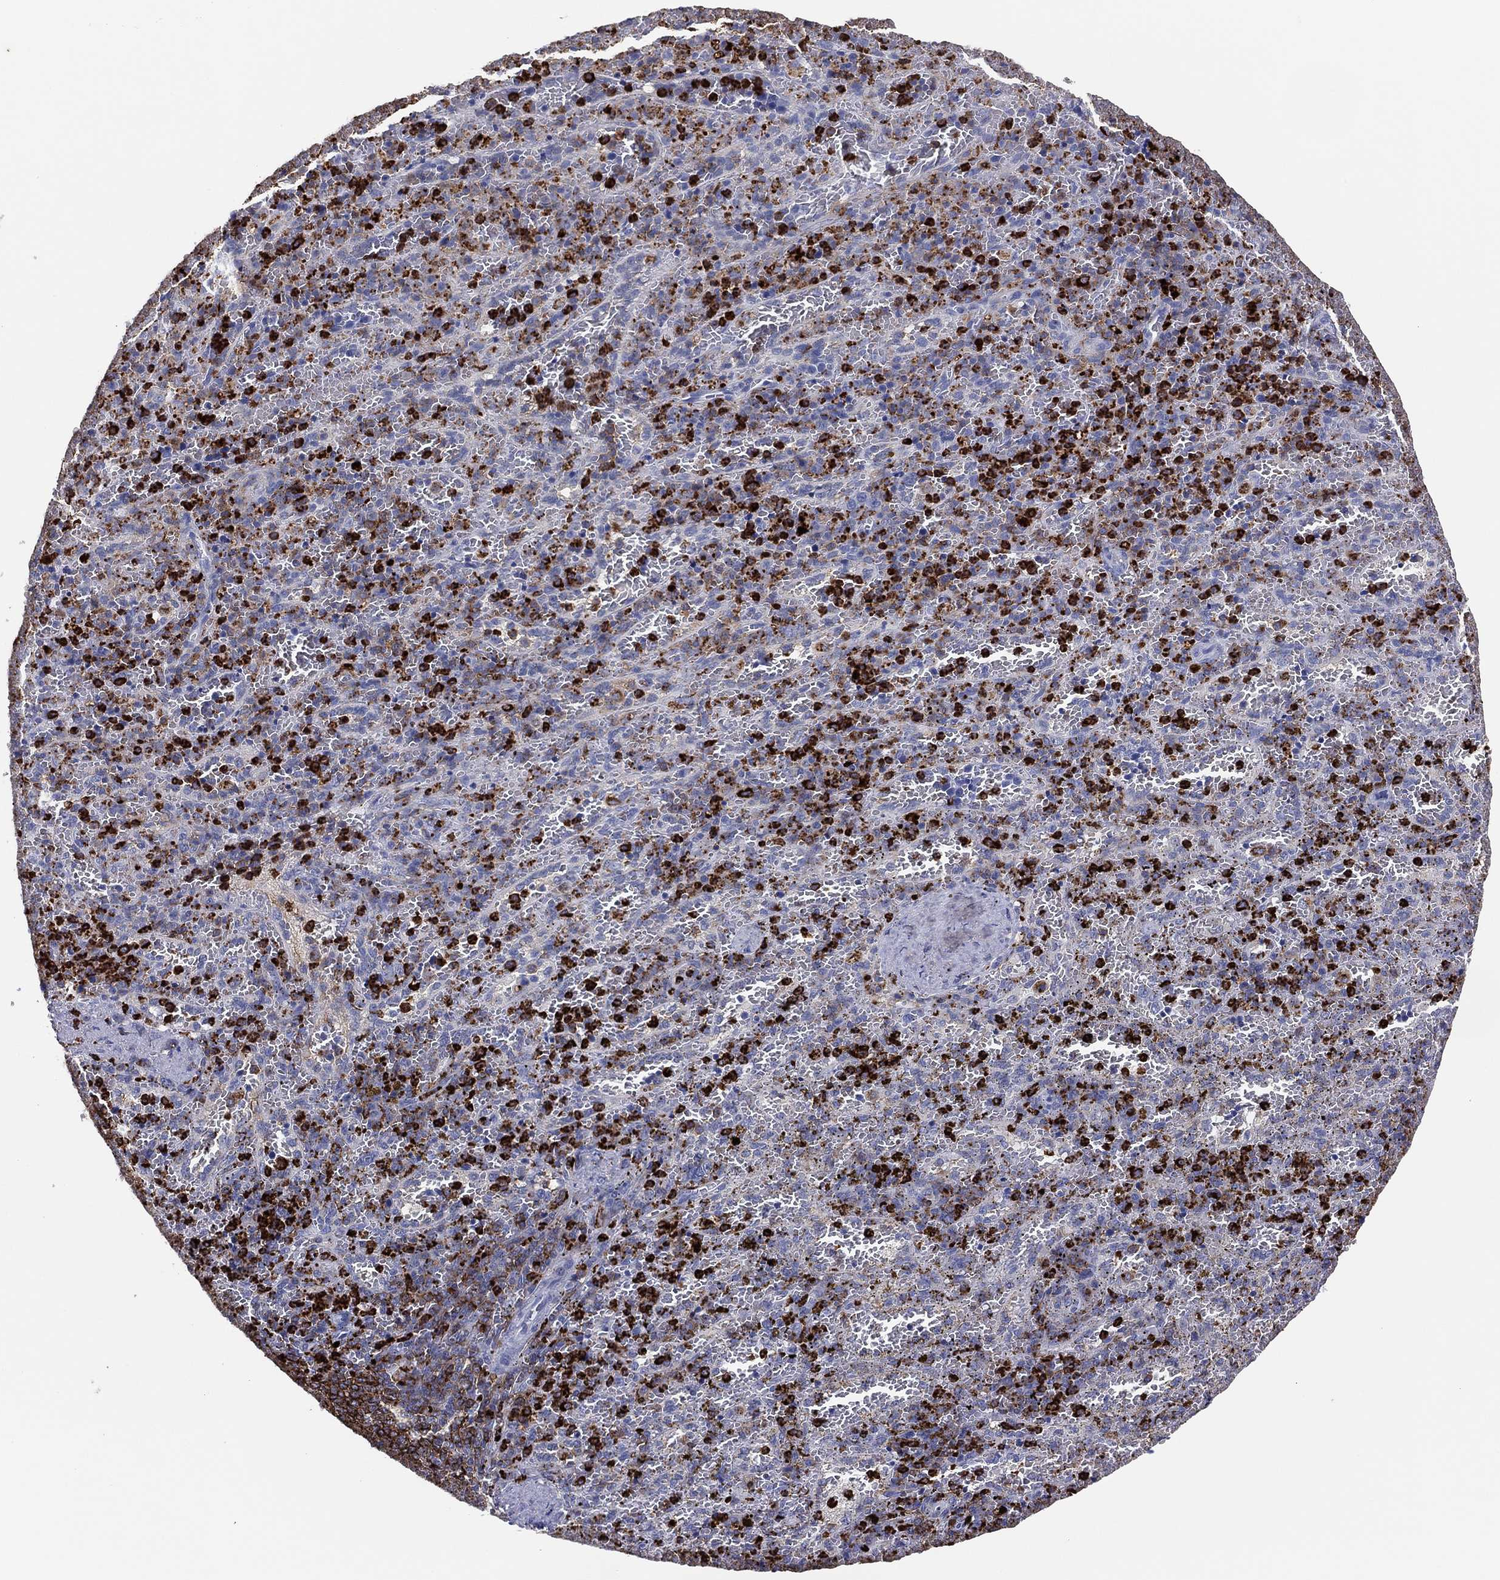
{"staining": {"intensity": "strong", "quantity": "<25%", "location": "cytoplasmic/membranous"}, "tissue": "spleen", "cell_type": "Cells in red pulp", "image_type": "normal", "snomed": [{"axis": "morphology", "description": "Normal tissue, NOS"}, {"axis": "topography", "description": "Spleen"}], "caption": "Protein expression analysis of normal spleen reveals strong cytoplasmic/membranous staining in about <25% of cells in red pulp. (IHC, brightfield microscopy, high magnification).", "gene": "PLAC8", "patient": {"sex": "female", "age": 50}}